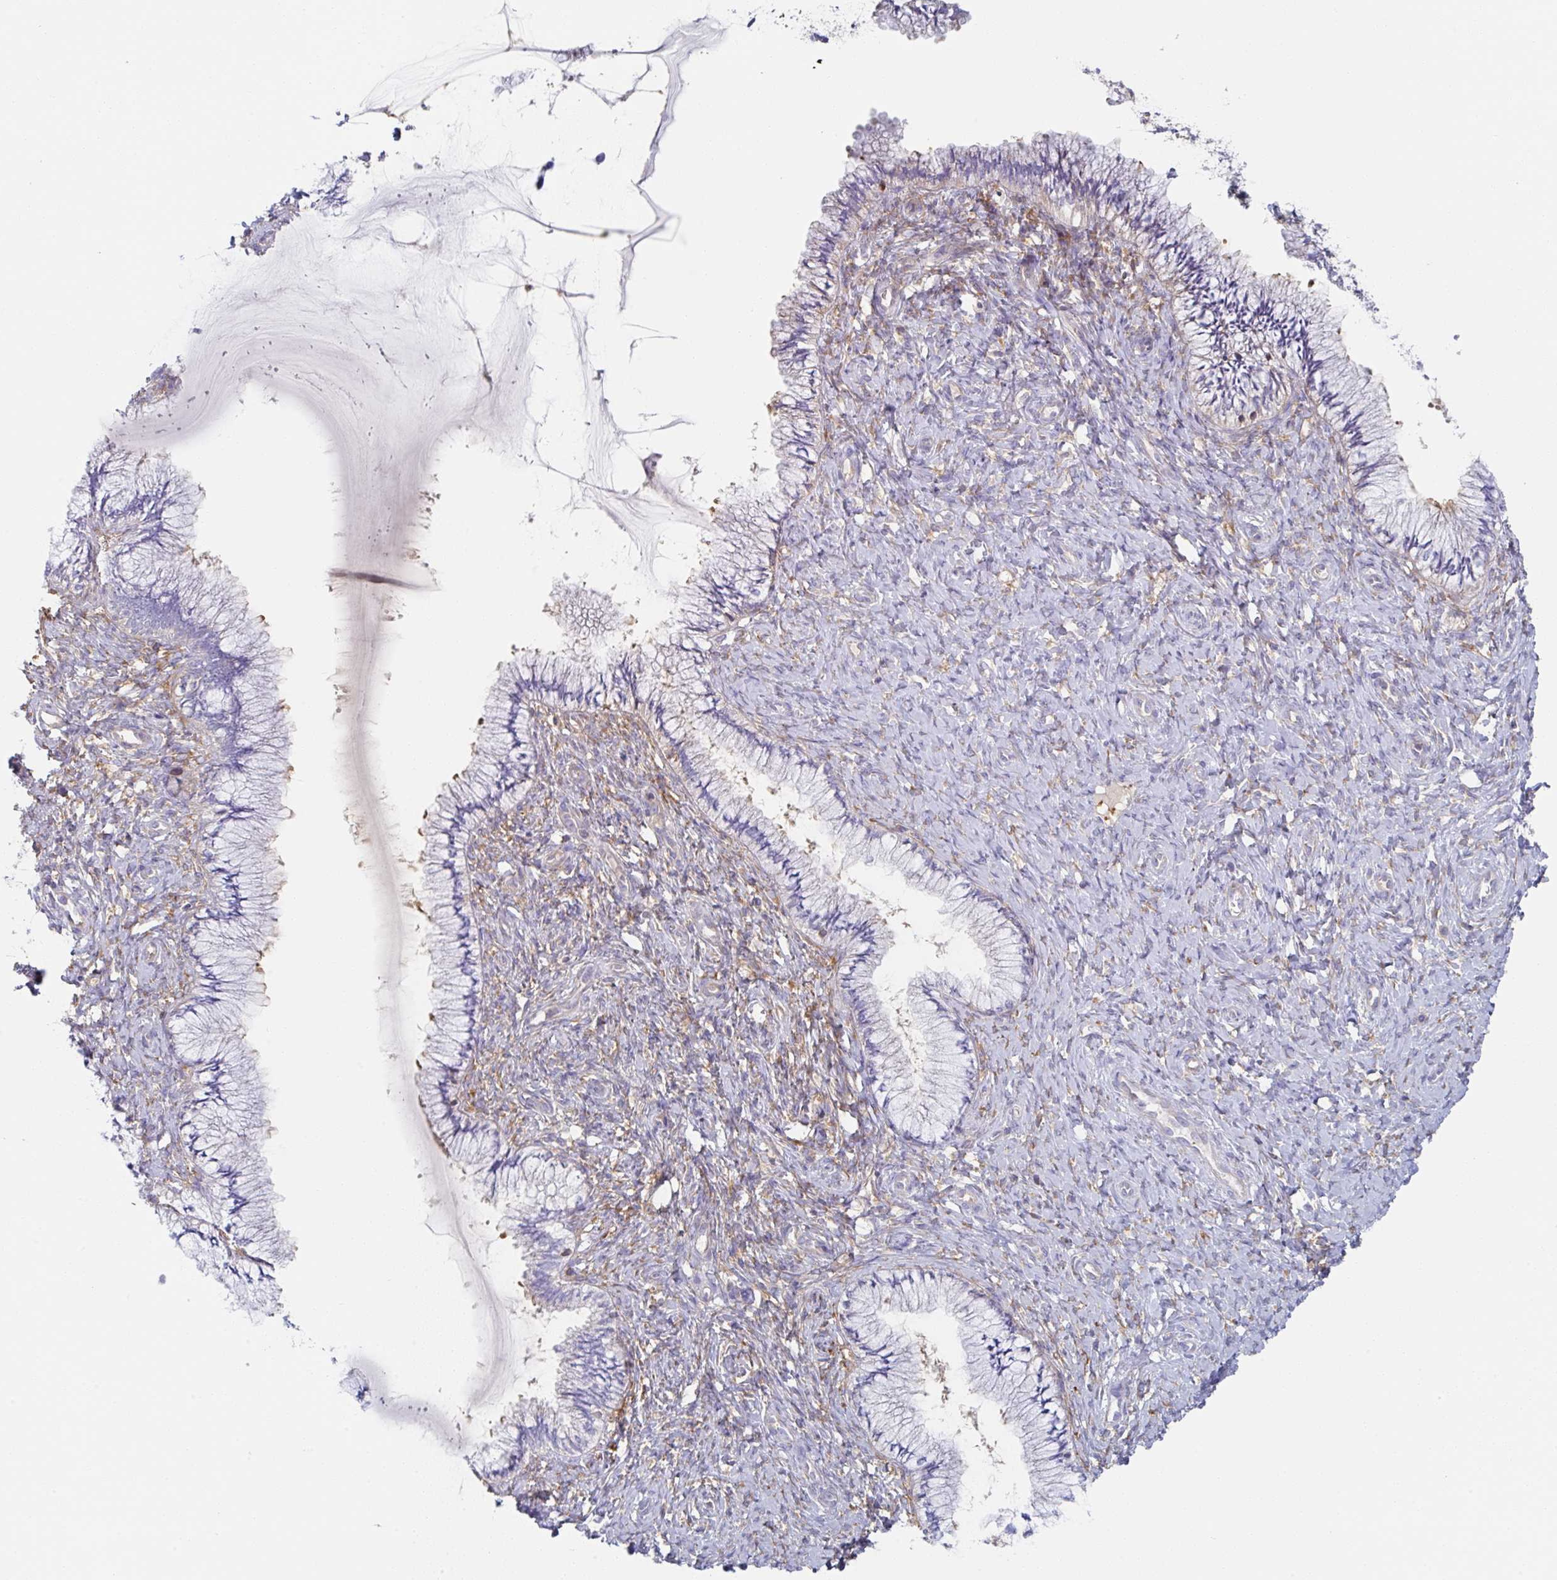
{"staining": {"intensity": "negative", "quantity": "none", "location": "none"}, "tissue": "cervix", "cell_type": "Glandular cells", "image_type": "normal", "snomed": [{"axis": "morphology", "description": "Normal tissue, NOS"}, {"axis": "topography", "description": "Cervix"}], "caption": "Human cervix stained for a protein using immunohistochemistry (IHC) displays no expression in glandular cells.", "gene": "AMPD2", "patient": {"sex": "female", "age": 37}}